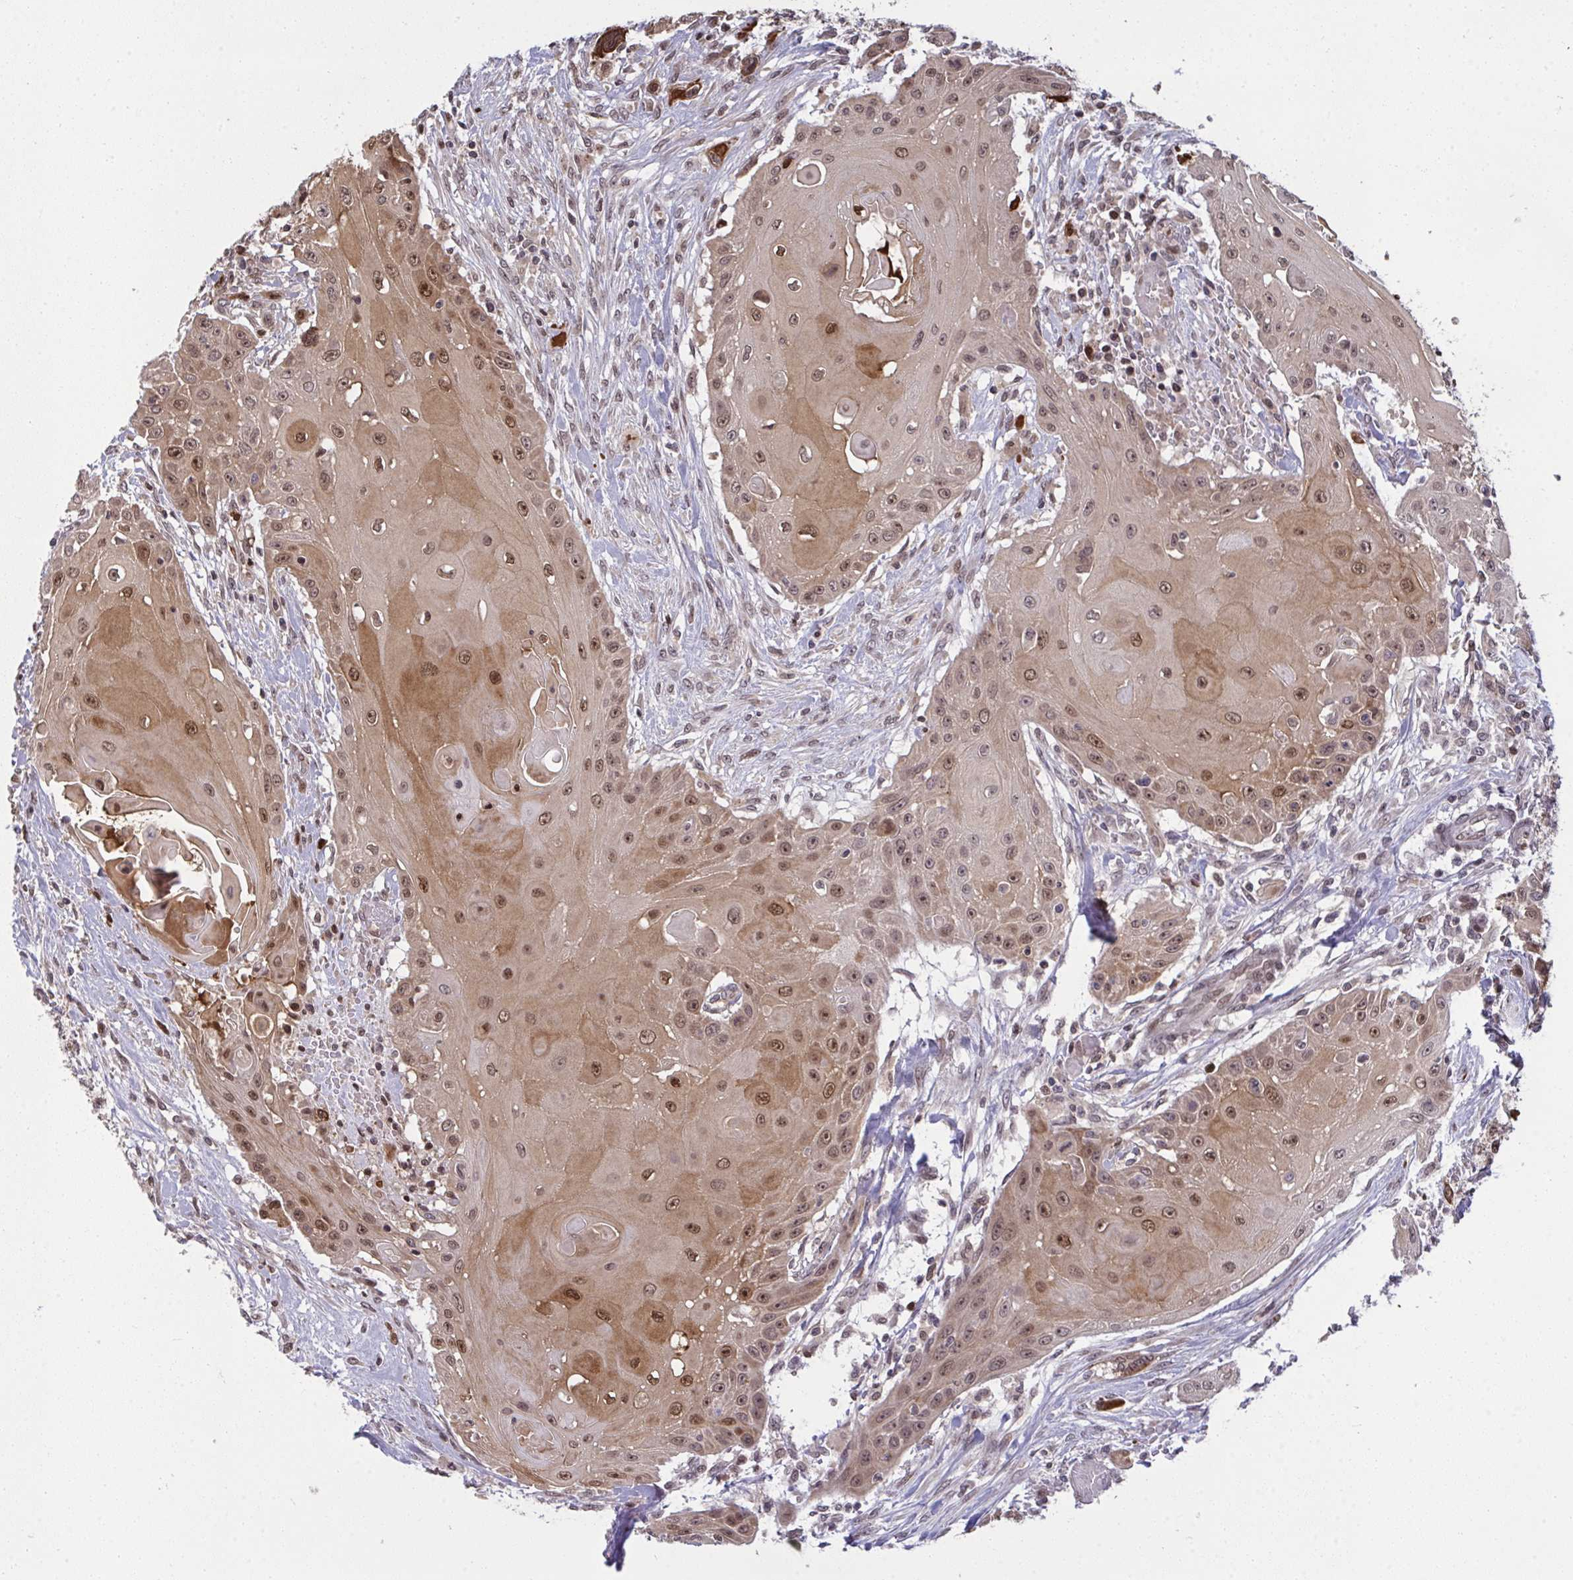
{"staining": {"intensity": "moderate", "quantity": ">75%", "location": "cytoplasmic/membranous,nuclear"}, "tissue": "head and neck cancer", "cell_type": "Tumor cells", "image_type": "cancer", "snomed": [{"axis": "morphology", "description": "Squamous cell carcinoma, NOS"}, {"axis": "topography", "description": "Oral tissue"}, {"axis": "topography", "description": "Head-Neck"}, {"axis": "topography", "description": "Neck, NOS"}], "caption": "Head and neck squamous cell carcinoma tissue reveals moderate cytoplasmic/membranous and nuclear positivity in about >75% of tumor cells", "gene": "UXT", "patient": {"sex": "female", "age": 55}}